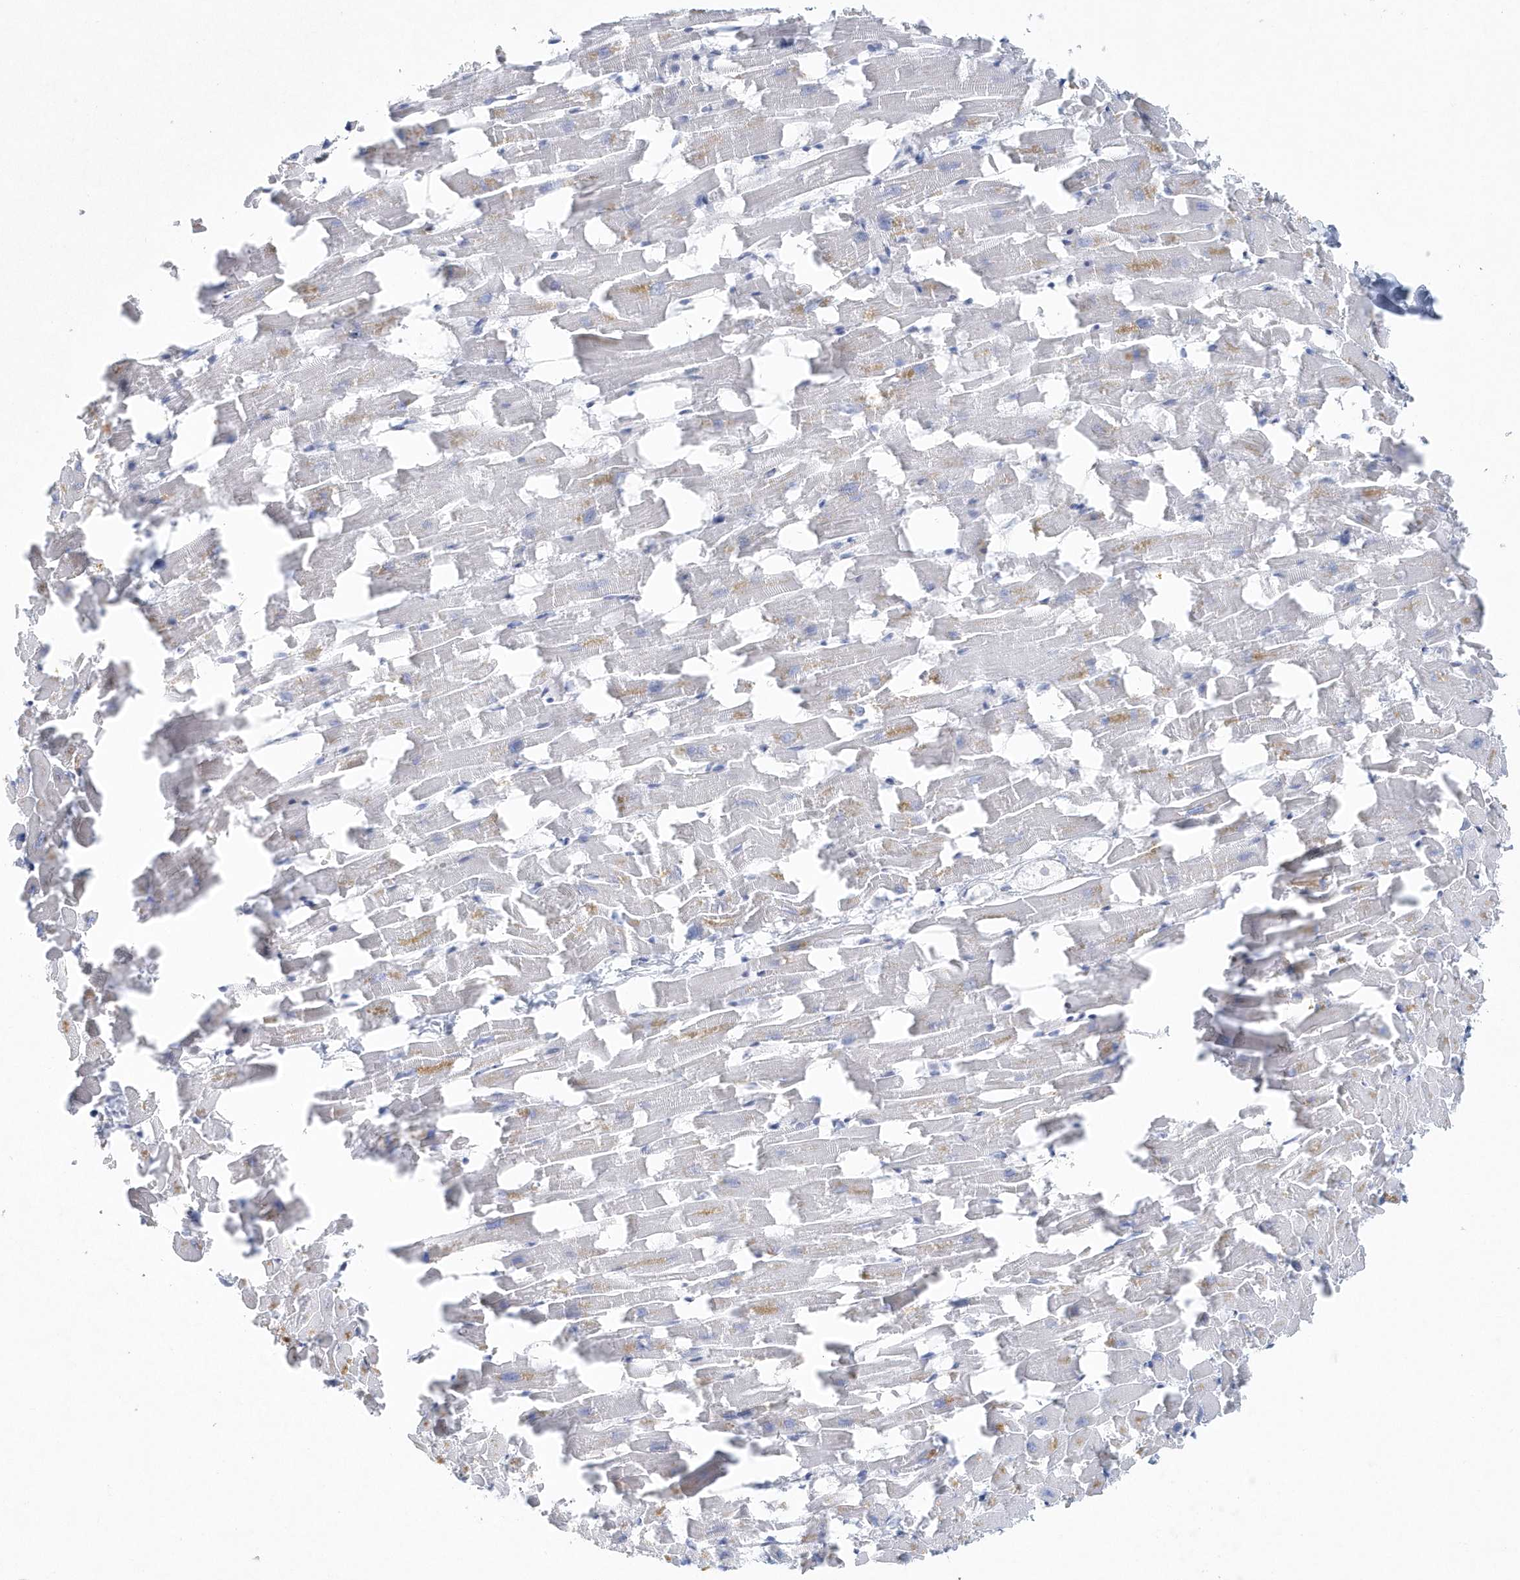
{"staining": {"intensity": "negative", "quantity": "none", "location": "none"}, "tissue": "heart muscle", "cell_type": "Cardiomyocytes", "image_type": "normal", "snomed": [{"axis": "morphology", "description": "Normal tissue, NOS"}, {"axis": "topography", "description": "Heart"}], "caption": "This is a image of immunohistochemistry staining of benign heart muscle, which shows no expression in cardiomyocytes. The staining is performed using DAB brown chromogen with nuclei counter-stained in using hematoxylin.", "gene": "PTPRO", "patient": {"sex": "female", "age": 64}}